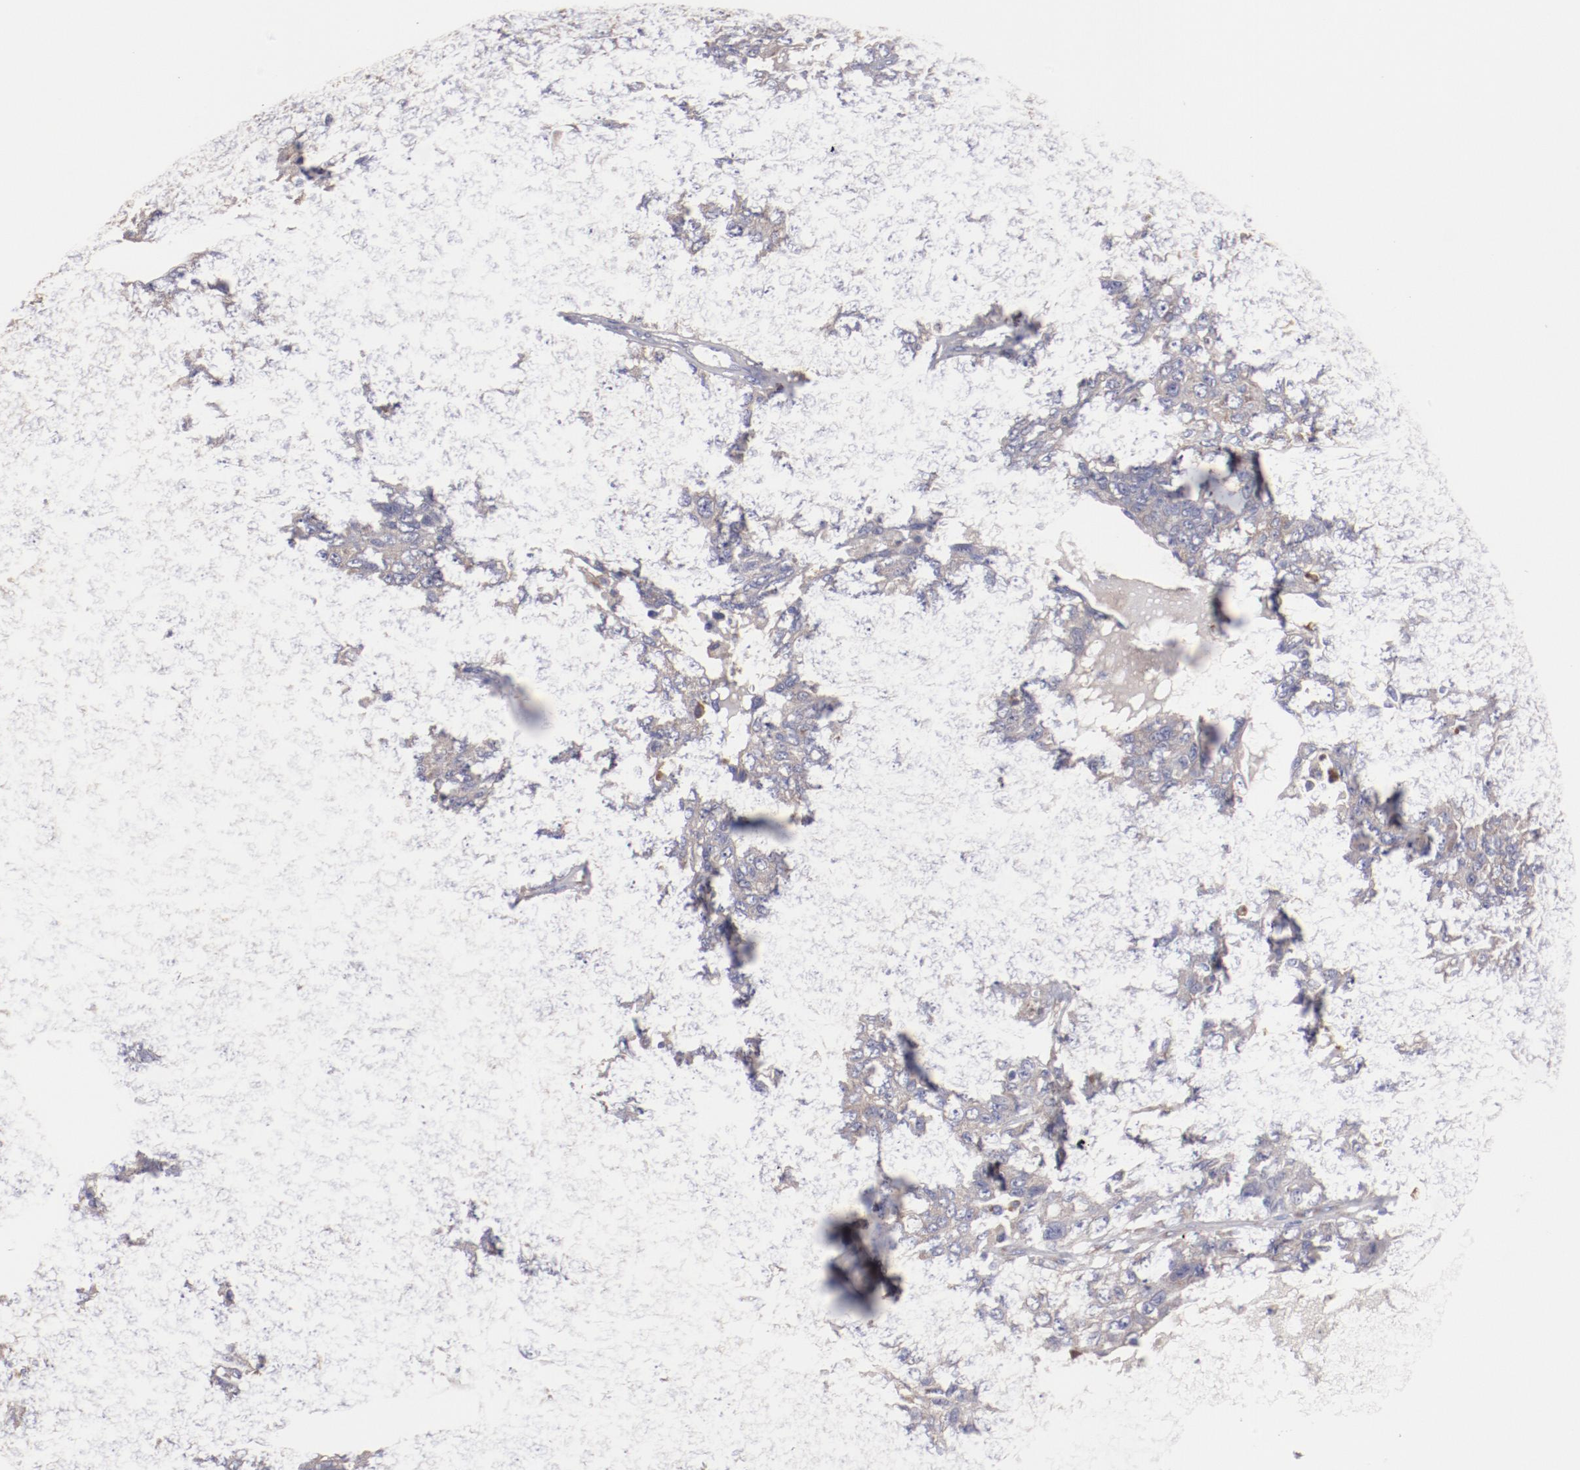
{"staining": {"intensity": "weak", "quantity": ">75%", "location": "cytoplasmic/membranous"}, "tissue": "ovarian cancer", "cell_type": "Tumor cells", "image_type": "cancer", "snomed": [{"axis": "morphology", "description": "Cystadenocarcinoma, serous, NOS"}, {"axis": "topography", "description": "Ovary"}], "caption": "Brown immunohistochemical staining in human ovarian serous cystadenocarcinoma exhibits weak cytoplasmic/membranous staining in about >75% of tumor cells. (Stains: DAB in brown, nuclei in blue, Microscopy: brightfield microscopy at high magnification).", "gene": "ENTPD5", "patient": {"sex": "female", "age": 71}}